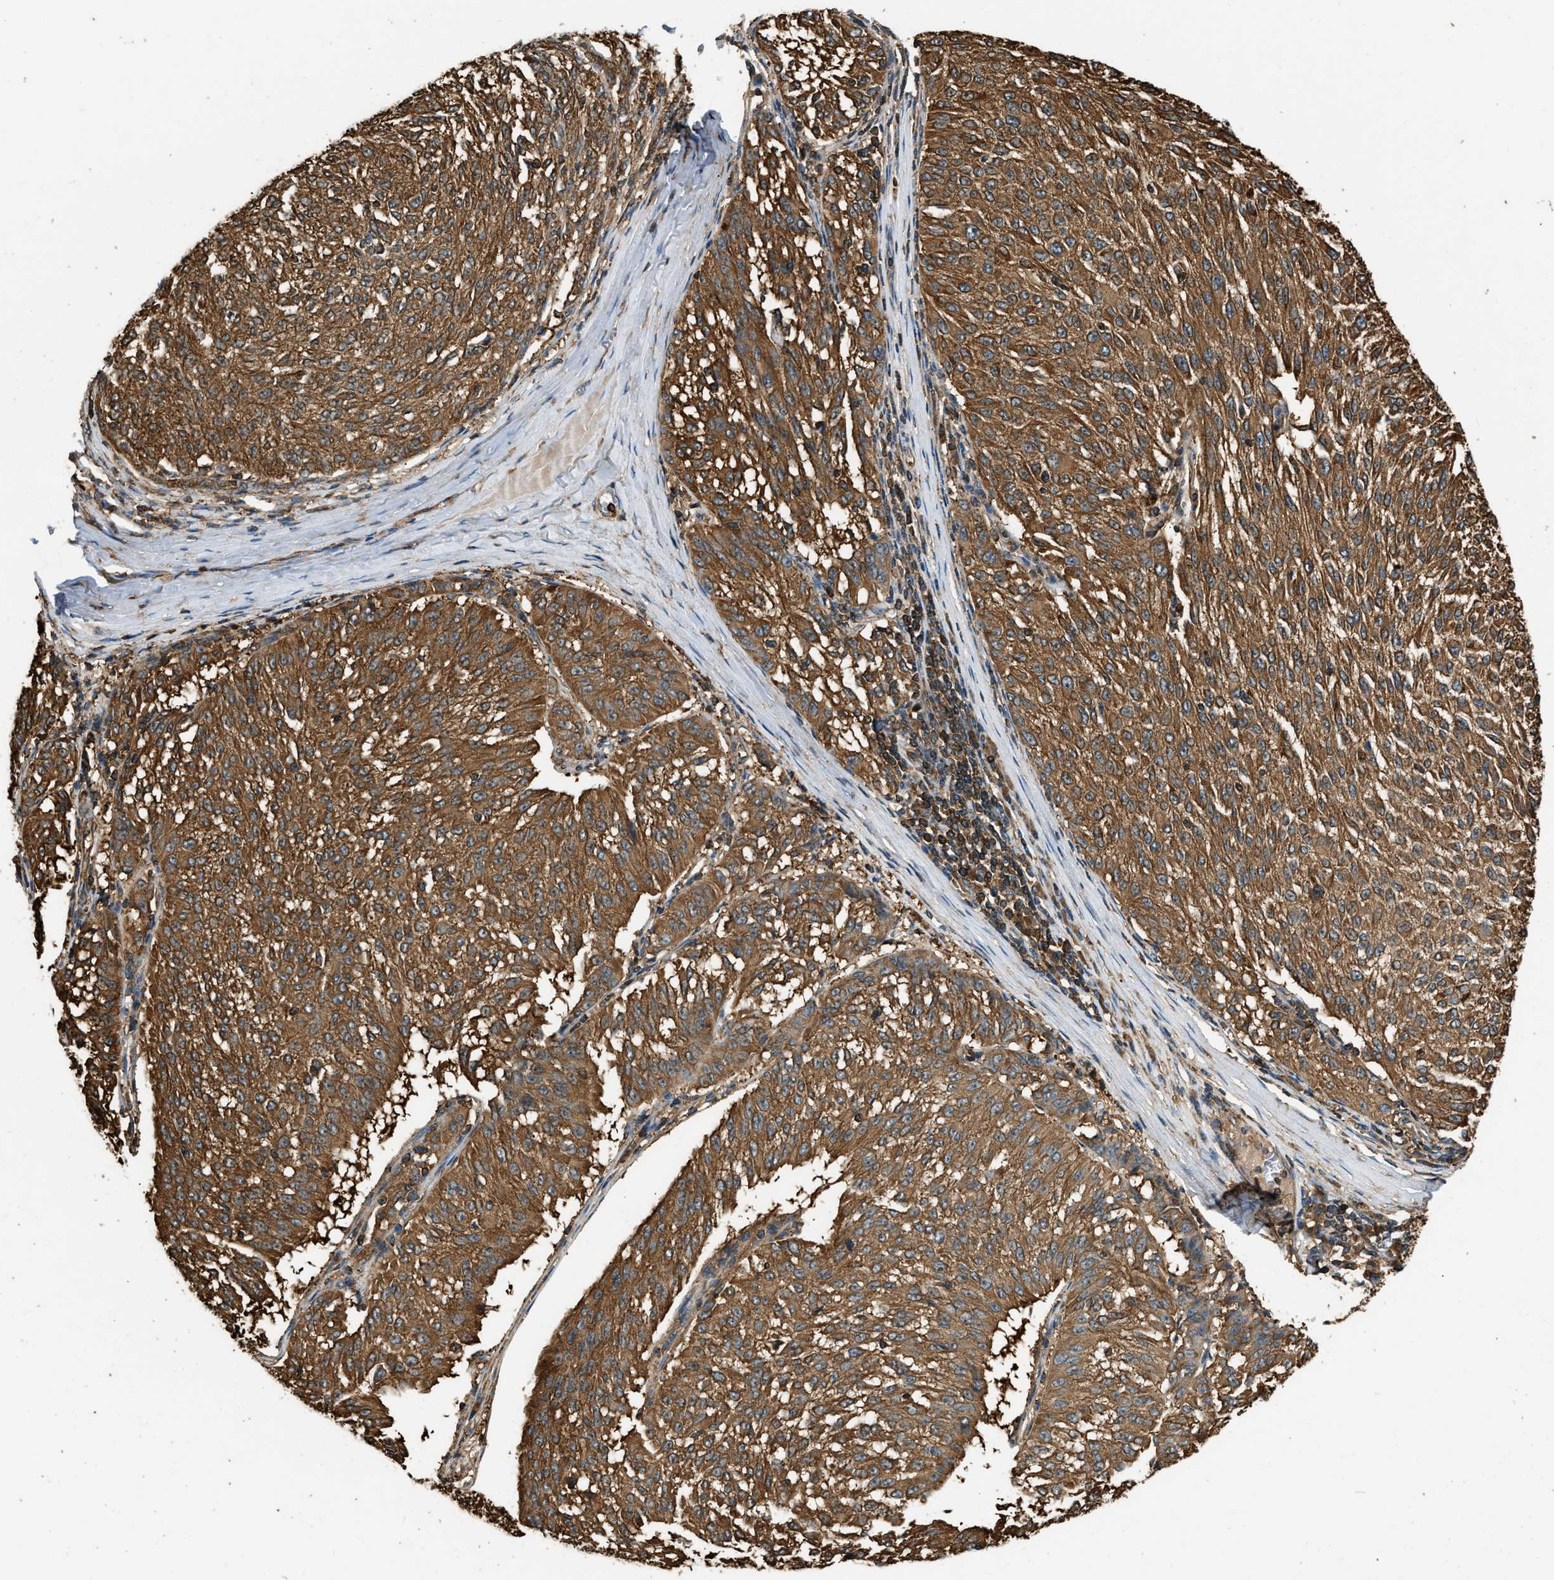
{"staining": {"intensity": "strong", "quantity": ">75%", "location": "cytoplasmic/membranous"}, "tissue": "melanoma", "cell_type": "Tumor cells", "image_type": "cancer", "snomed": [{"axis": "morphology", "description": "Malignant melanoma, NOS"}, {"axis": "topography", "description": "Skin"}], "caption": "Human malignant melanoma stained with a brown dye reveals strong cytoplasmic/membranous positive positivity in about >75% of tumor cells.", "gene": "YARS1", "patient": {"sex": "female", "age": 72}}